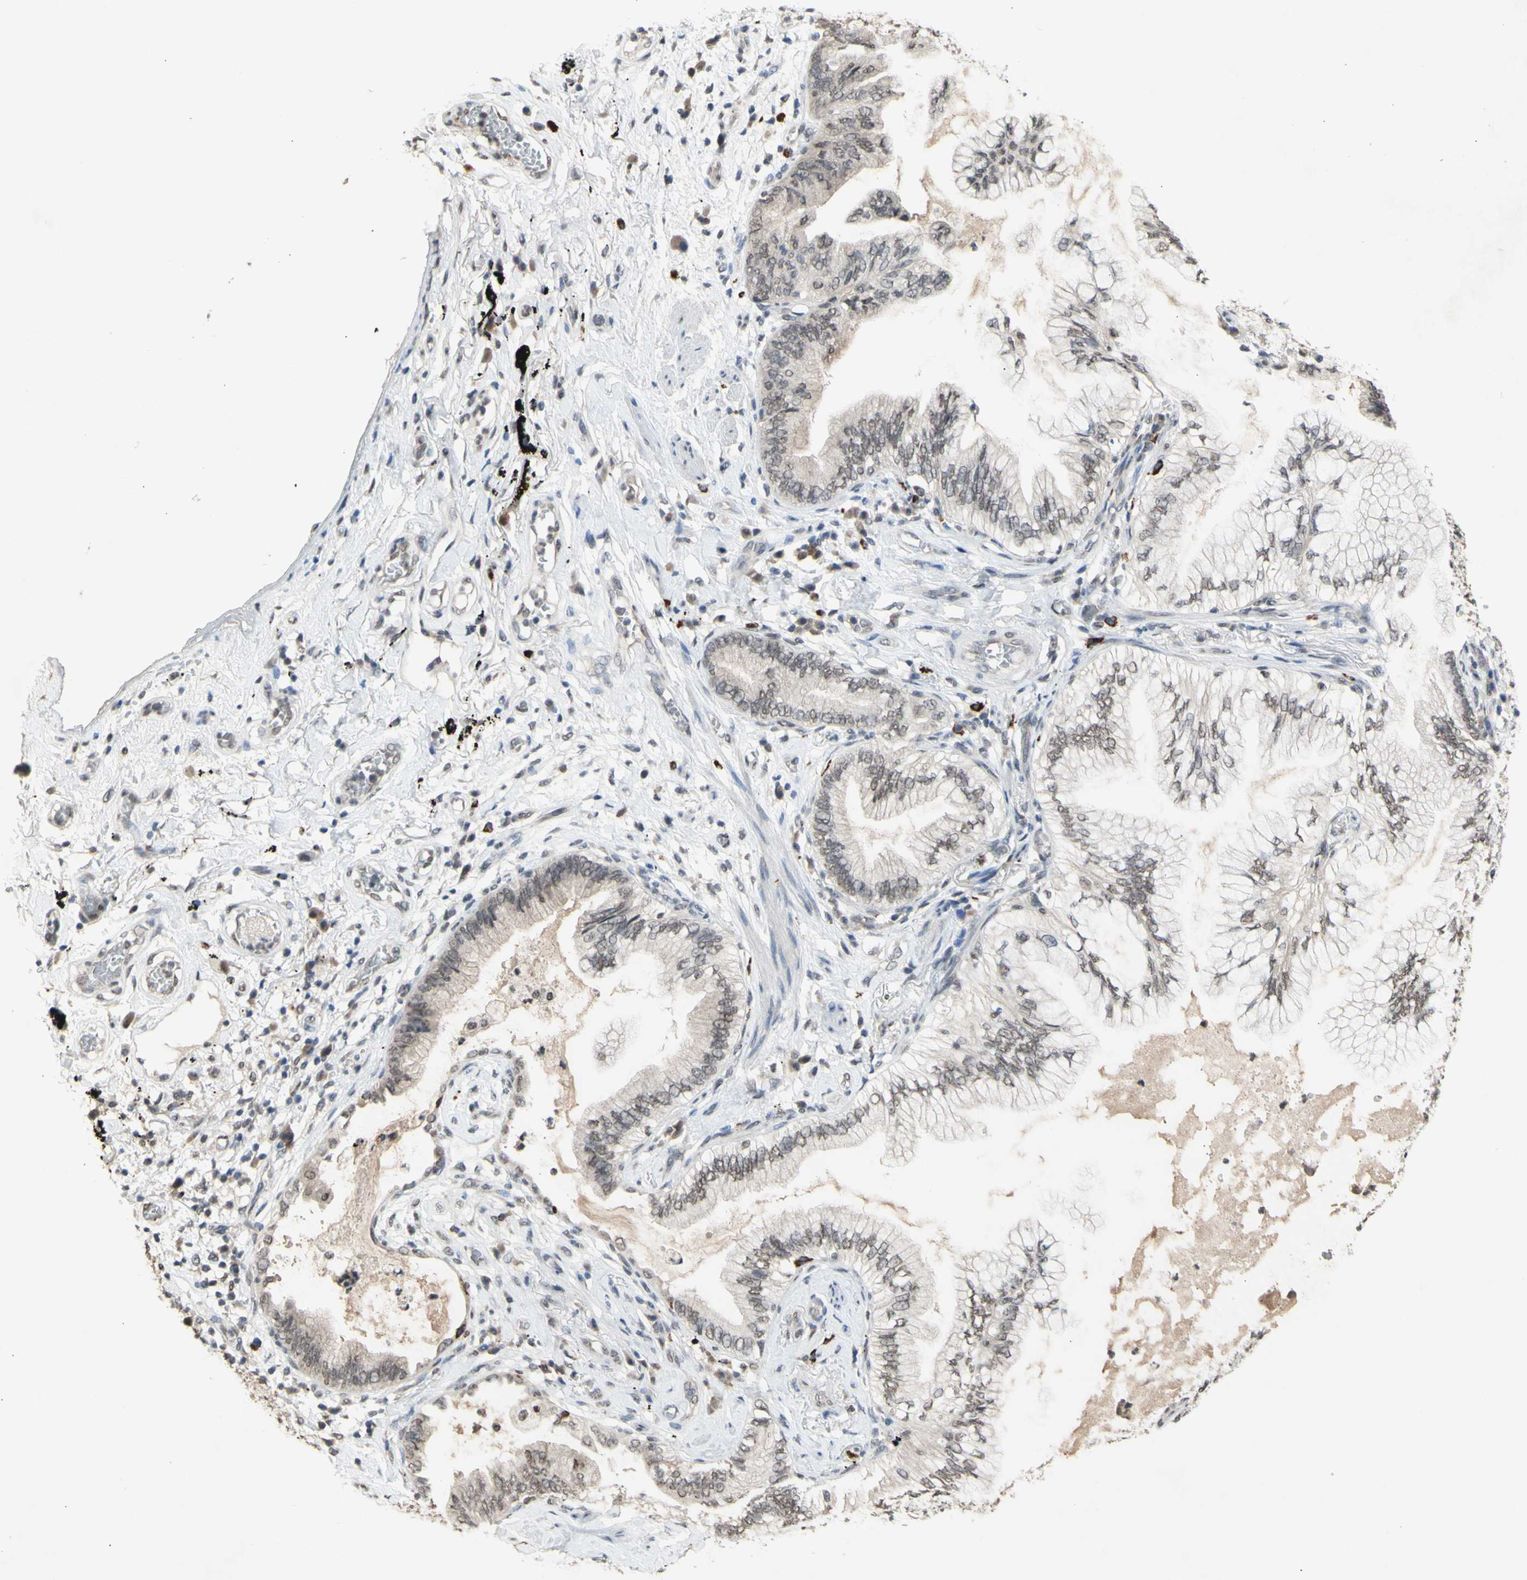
{"staining": {"intensity": "weak", "quantity": ">75%", "location": "nuclear"}, "tissue": "lung cancer", "cell_type": "Tumor cells", "image_type": "cancer", "snomed": [{"axis": "morphology", "description": "Normal tissue, NOS"}, {"axis": "morphology", "description": "Adenocarcinoma, NOS"}, {"axis": "topography", "description": "Bronchus"}, {"axis": "topography", "description": "Lung"}], "caption": "Adenocarcinoma (lung) stained with IHC displays weak nuclear staining in approximately >75% of tumor cells.", "gene": "SFPQ", "patient": {"sex": "female", "age": 70}}